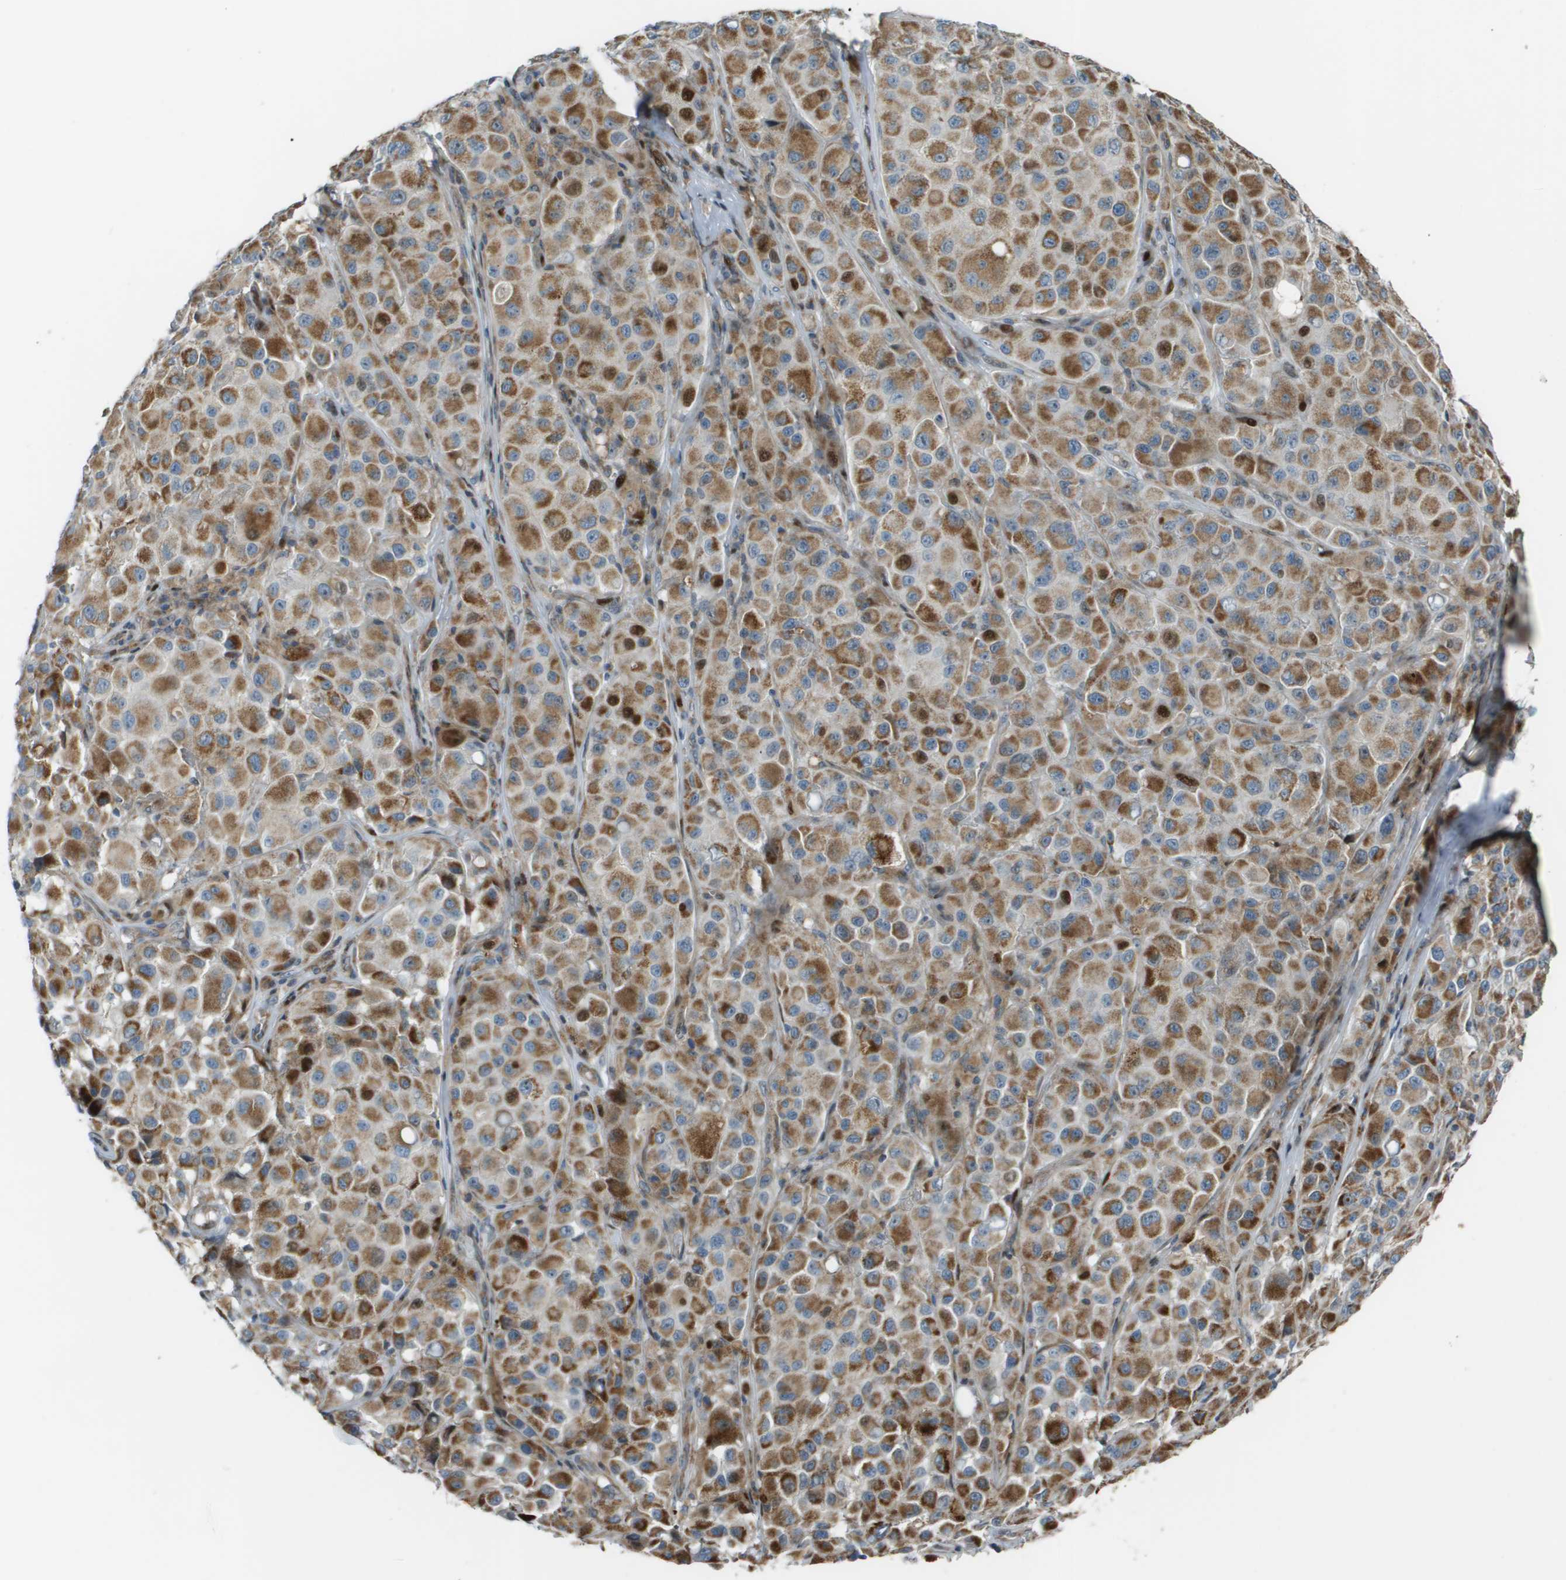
{"staining": {"intensity": "moderate", "quantity": ">75%", "location": "cytoplasmic/membranous"}, "tissue": "melanoma", "cell_type": "Tumor cells", "image_type": "cancer", "snomed": [{"axis": "morphology", "description": "Malignant melanoma, NOS"}, {"axis": "topography", "description": "Skin"}], "caption": "Melanoma tissue exhibits moderate cytoplasmic/membranous expression in about >75% of tumor cells (brown staining indicates protein expression, while blue staining denotes nuclei).", "gene": "MGAT3", "patient": {"sex": "male", "age": 84}}